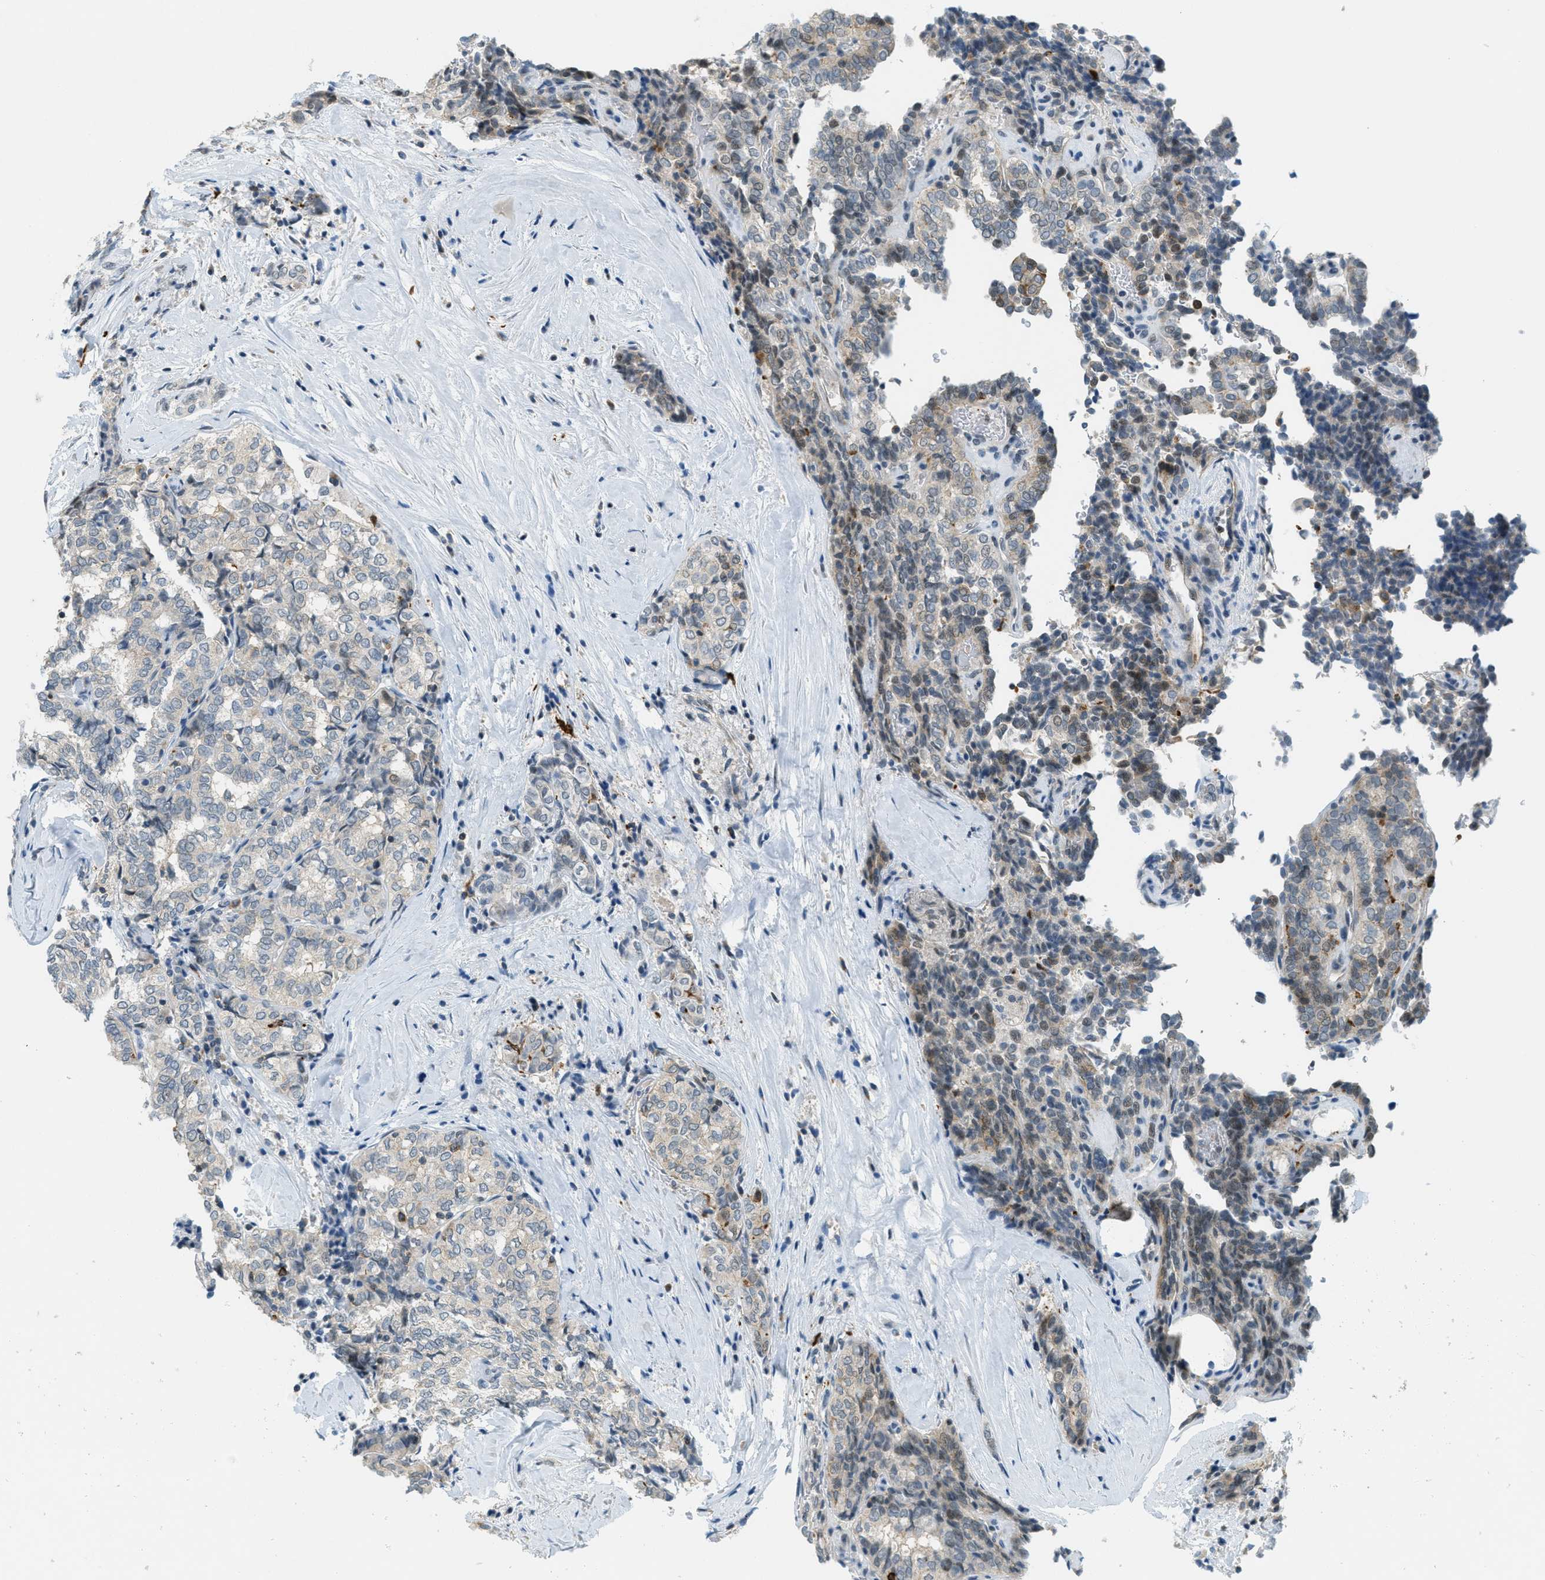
{"staining": {"intensity": "weak", "quantity": "<25%", "location": "cytoplasmic/membranous"}, "tissue": "thyroid cancer", "cell_type": "Tumor cells", "image_type": "cancer", "snomed": [{"axis": "morphology", "description": "Normal tissue, NOS"}, {"axis": "morphology", "description": "Papillary adenocarcinoma, NOS"}, {"axis": "topography", "description": "Thyroid gland"}], "caption": "IHC micrograph of thyroid cancer (papillary adenocarcinoma) stained for a protein (brown), which shows no staining in tumor cells.", "gene": "FYN", "patient": {"sex": "female", "age": 30}}